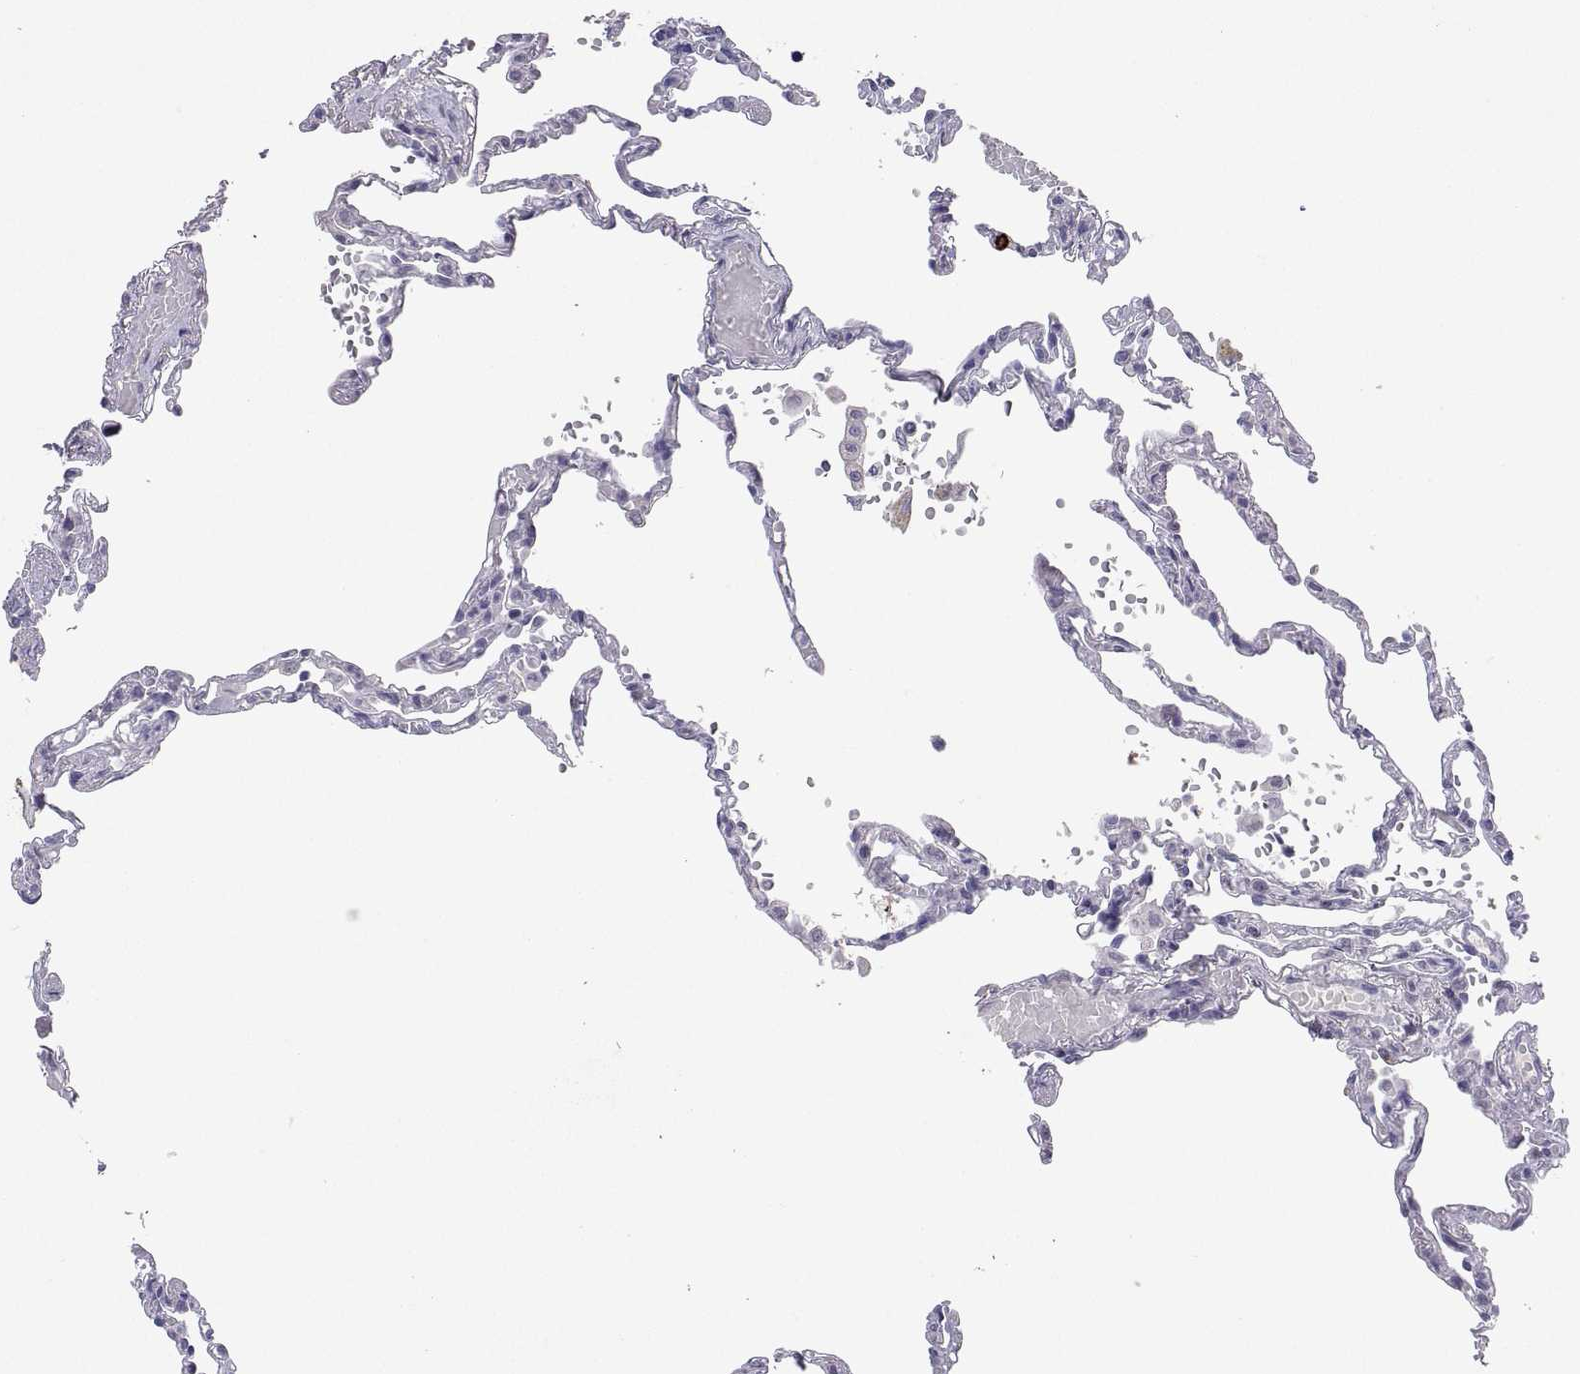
{"staining": {"intensity": "negative", "quantity": "none", "location": "none"}, "tissue": "lung", "cell_type": "Alveolar cells", "image_type": "normal", "snomed": [{"axis": "morphology", "description": "Normal tissue, NOS"}, {"axis": "topography", "description": "Lung"}], "caption": "Immunohistochemistry (IHC) of benign human lung displays no positivity in alveolar cells.", "gene": "MS4A1", "patient": {"sex": "male", "age": 78}}